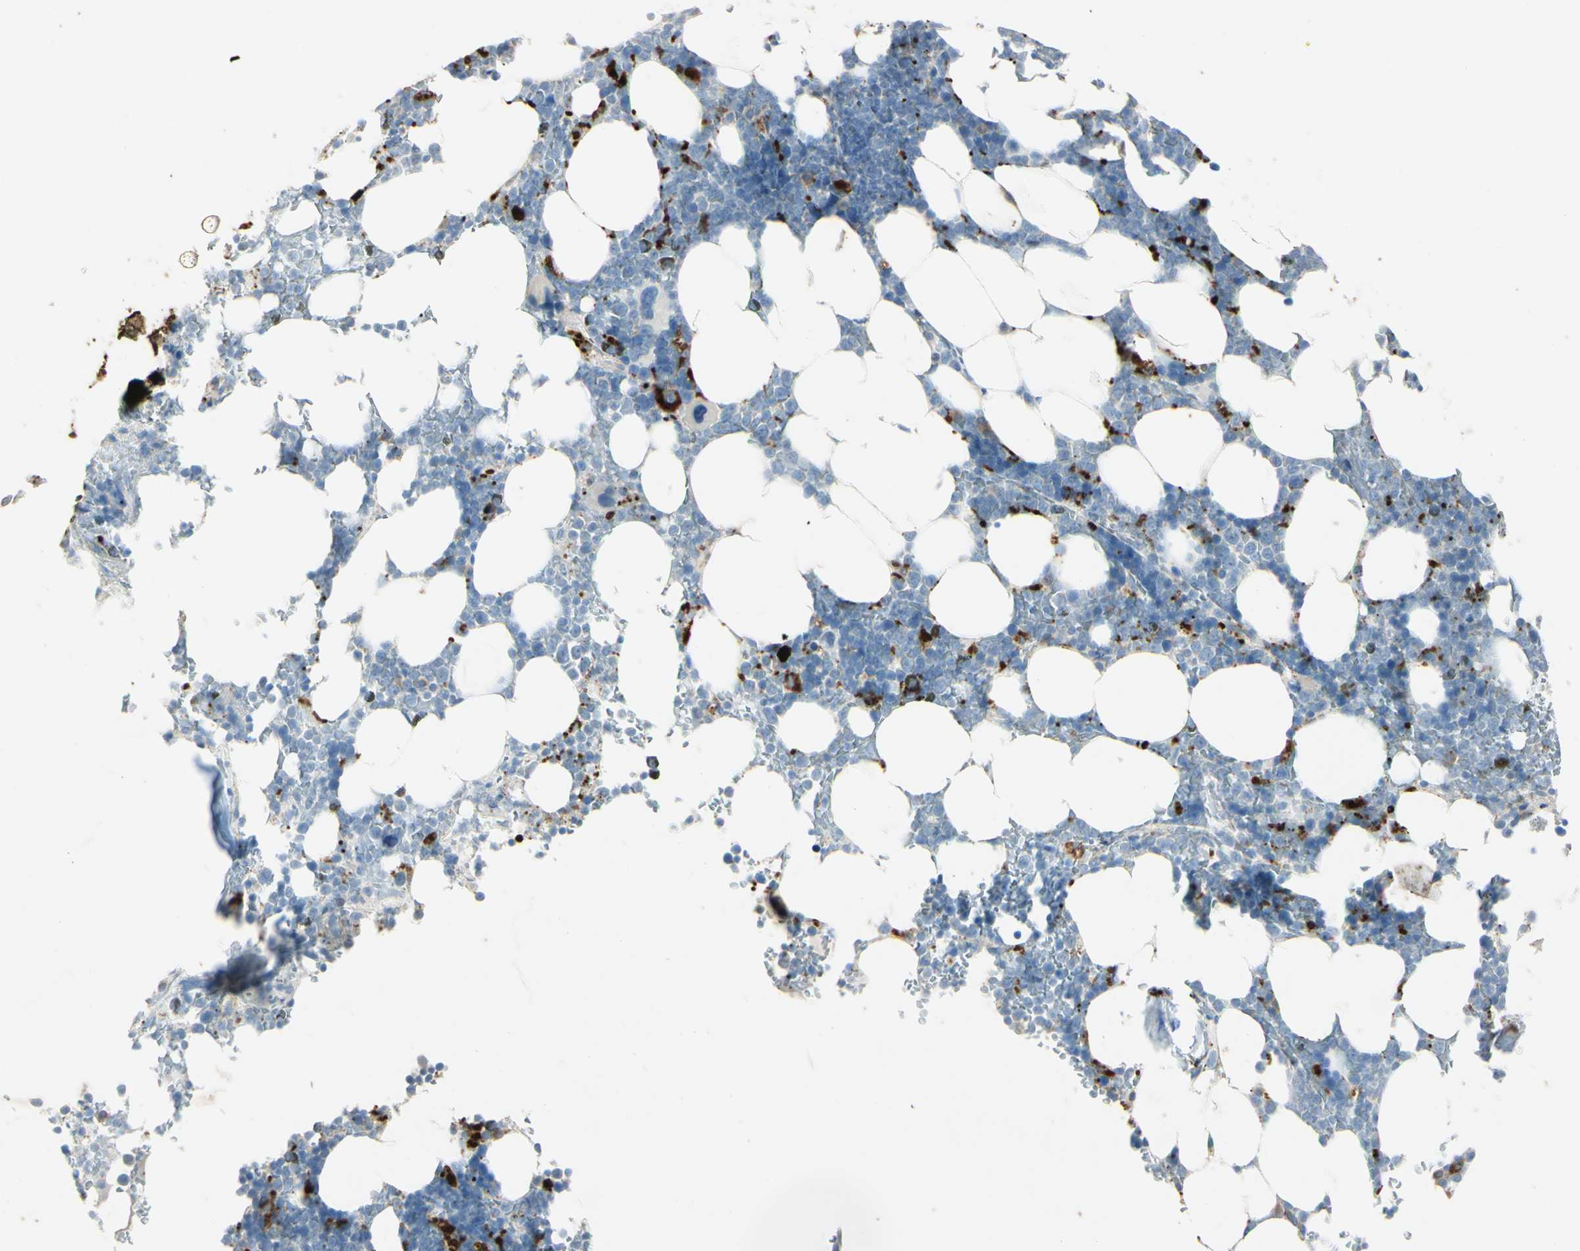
{"staining": {"intensity": "strong", "quantity": "<25%", "location": "cytoplasmic/membranous"}, "tissue": "bone marrow", "cell_type": "Hematopoietic cells", "image_type": "normal", "snomed": [{"axis": "morphology", "description": "Normal tissue, NOS"}, {"axis": "topography", "description": "Bone marrow"}], "caption": "A micrograph showing strong cytoplasmic/membranous staining in about <25% of hematopoietic cells in normal bone marrow, as visualized by brown immunohistochemical staining.", "gene": "ANGPTL1", "patient": {"sex": "female", "age": 73}}